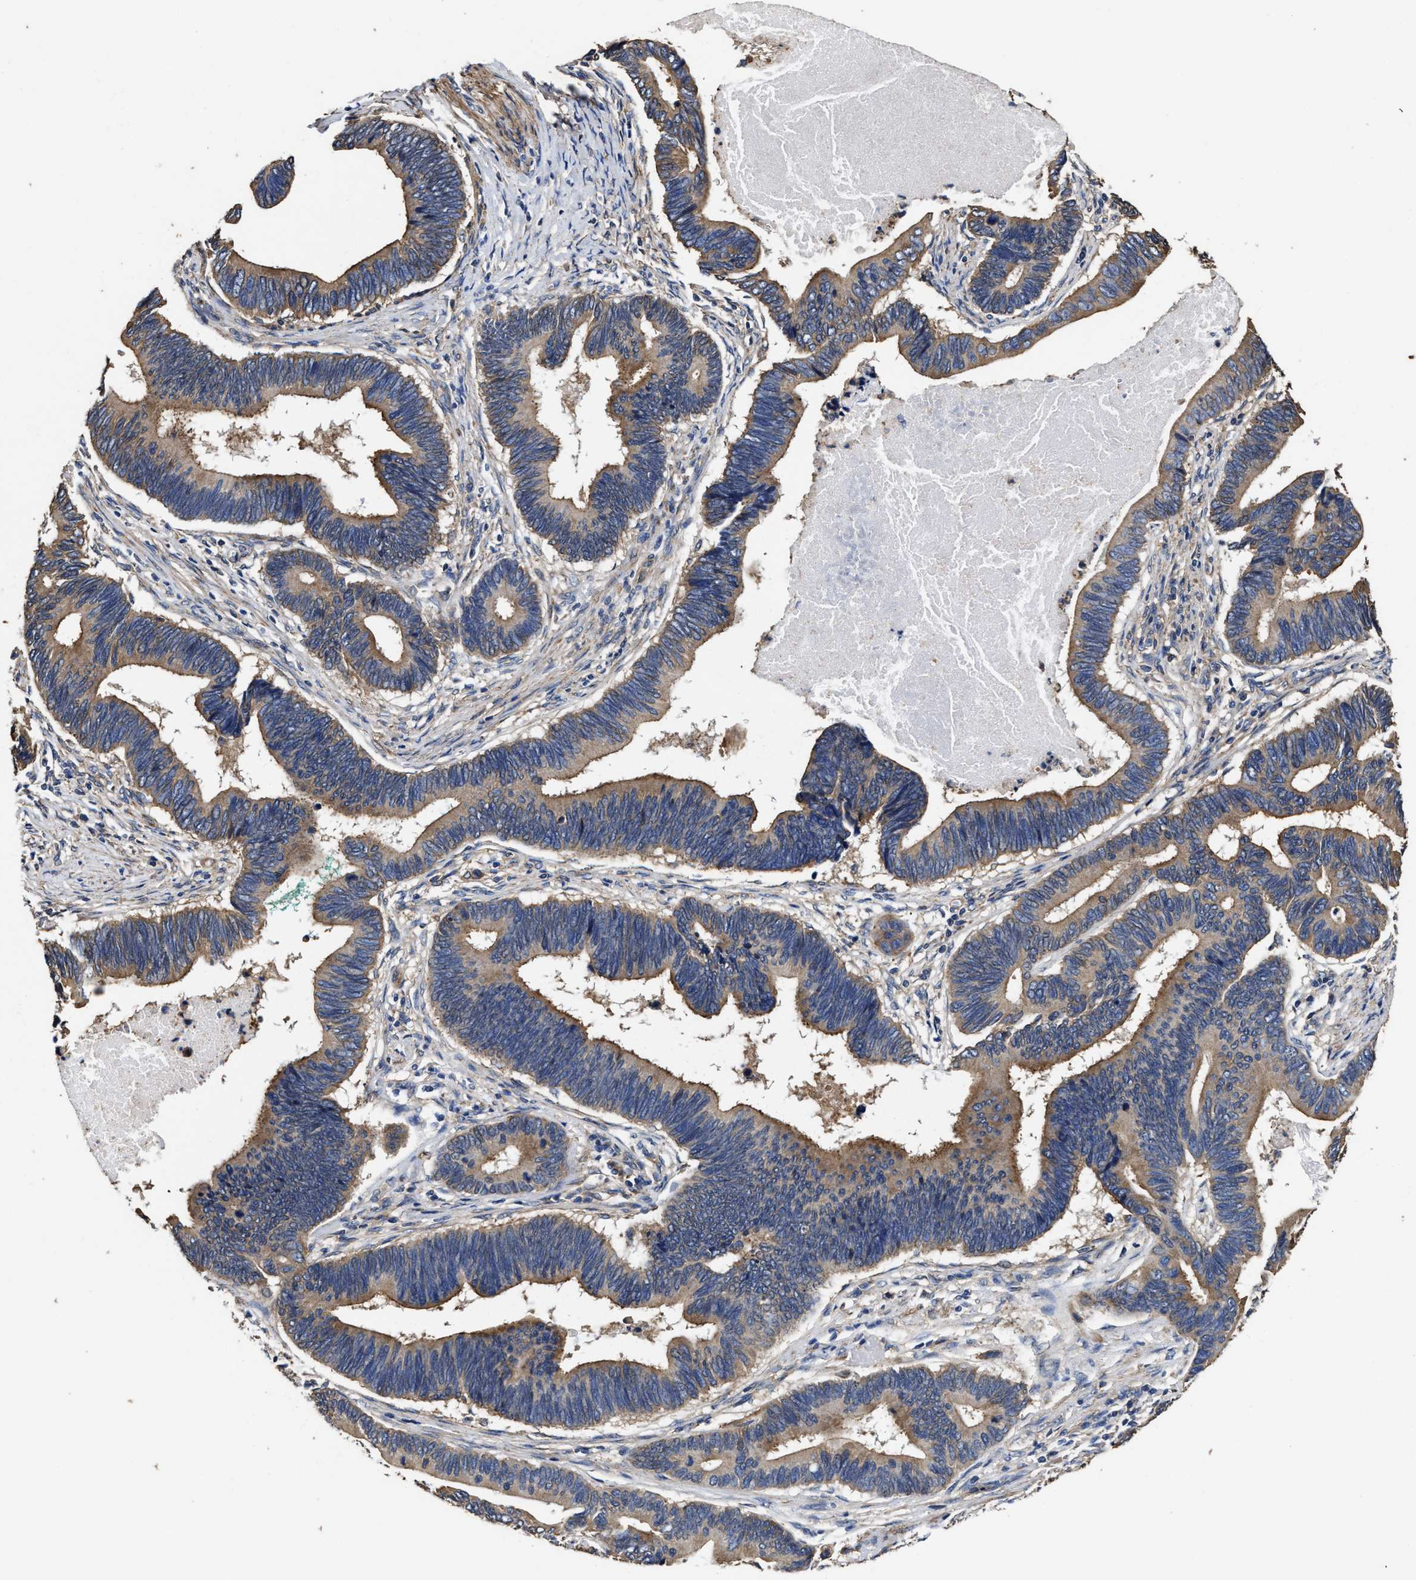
{"staining": {"intensity": "moderate", "quantity": ">75%", "location": "cytoplasmic/membranous"}, "tissue": "pancreatic cancer", "cell_type": "Tumor cells", "image_type": "cancer", "snomed": [{"axis": "morphology", "description": "Adenocarcinoma, NOS"}, {"axis": "topography", "description": "Pancreas"}], "caption": "Pancreatic cancer (adenocarcinoma) was stained to show a protein in brown. There is medium levels of moderate cytoplasmic/membranous expression in about >75% of tumor cells.", "gene": "SFXN4", "patient": {"sex": "female", "age": 70}}